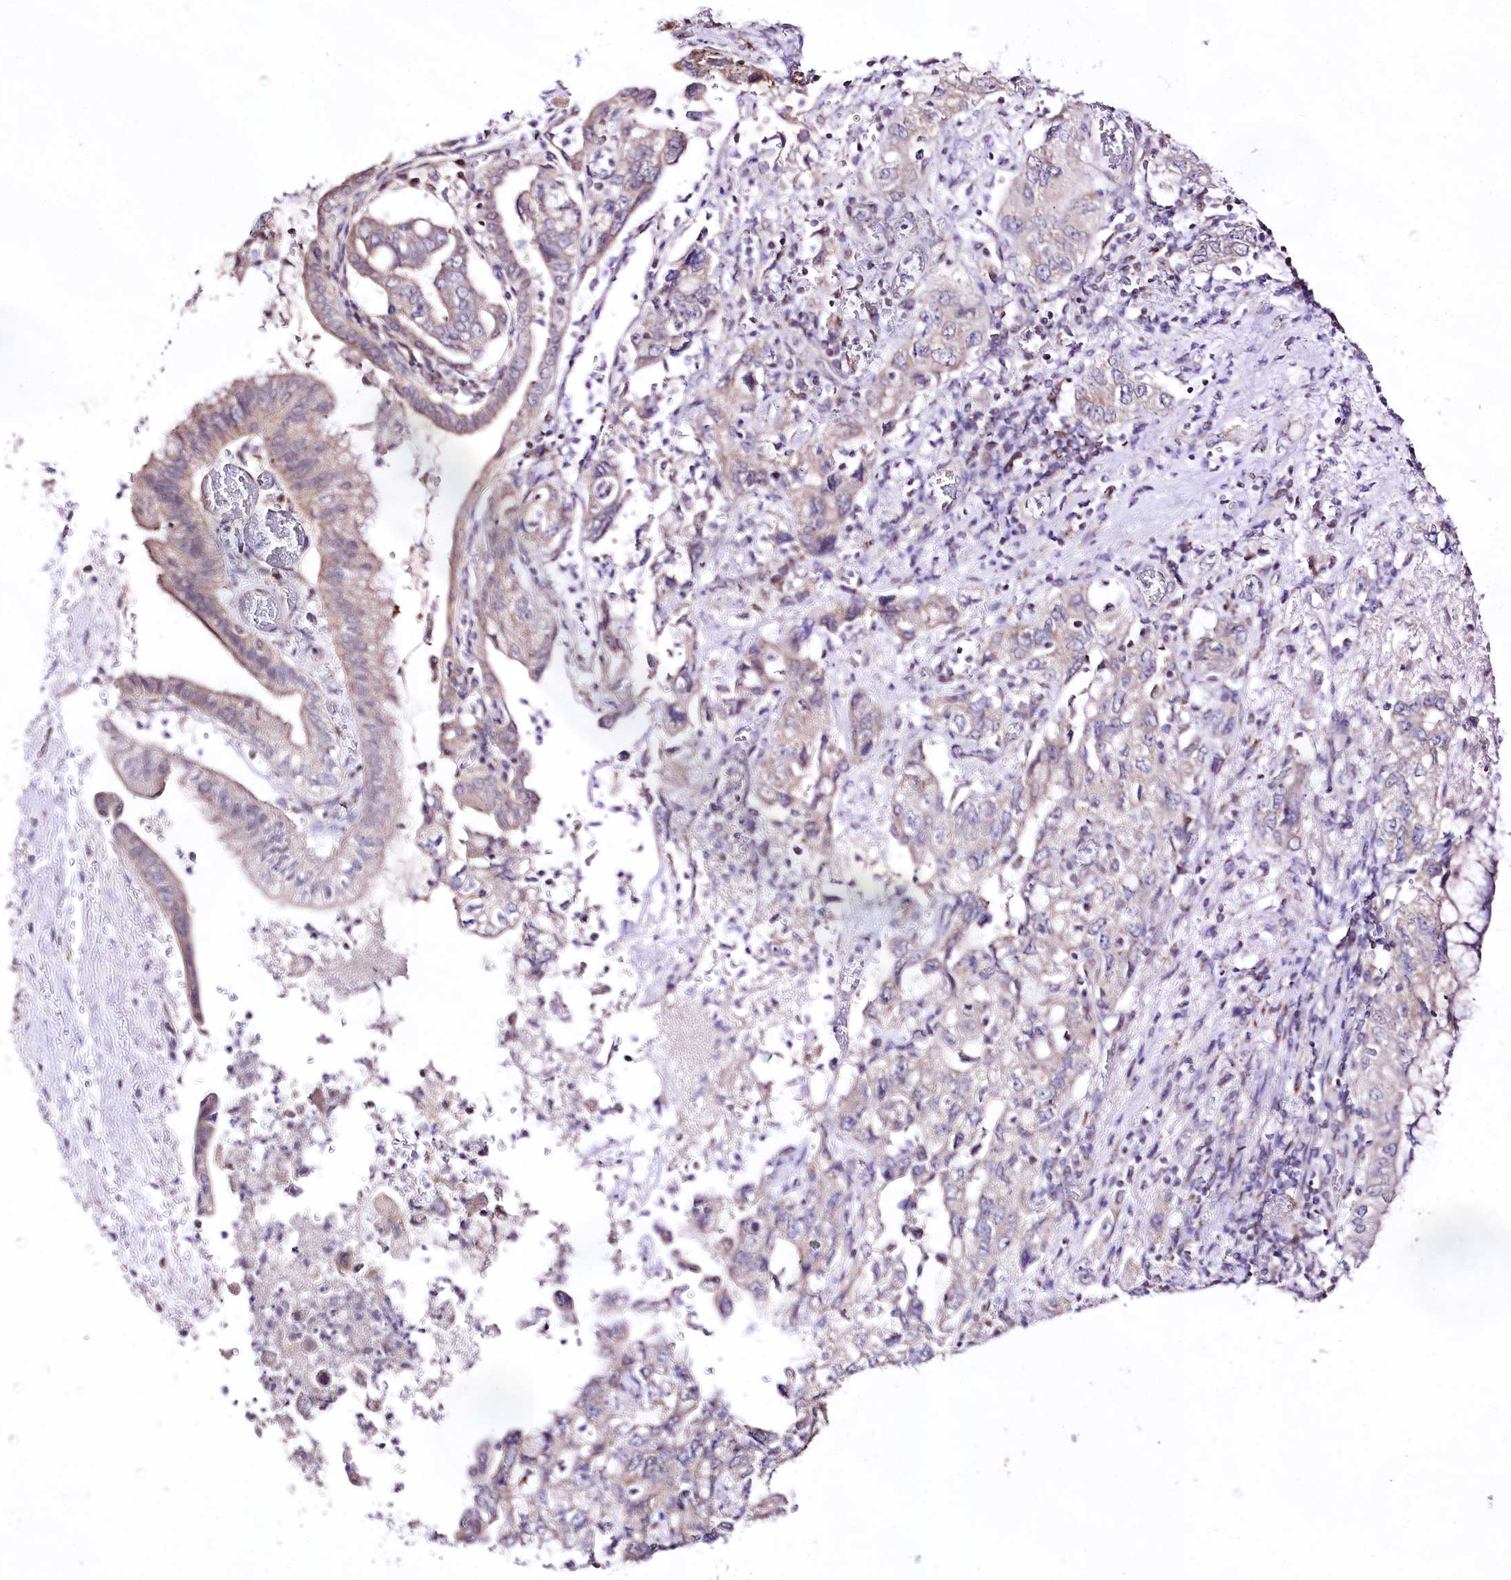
{"staining": {"intensity": "moderate", "quantity": "<25%", "location": "cytoplasmic/membranous"}, "tissue": "pancreatic cancer", "cell_type": "Tumor cells", "image_type": "cancer", "snomed": [{"axis": "morphology", "description": "Adenocarcinoma, NOS"}, {"axis": "topography", "description": "Pancreas"}], "caption": "There is low levels of moderate cytoplasmic/membranous positivity in tumor cells of pancreatic cancer (adenocarcinoma), as demonstrated by immunohistochemical staining (brown color).", "gene": "ATE1", "patient": {"sex": "female", "age": 73}}